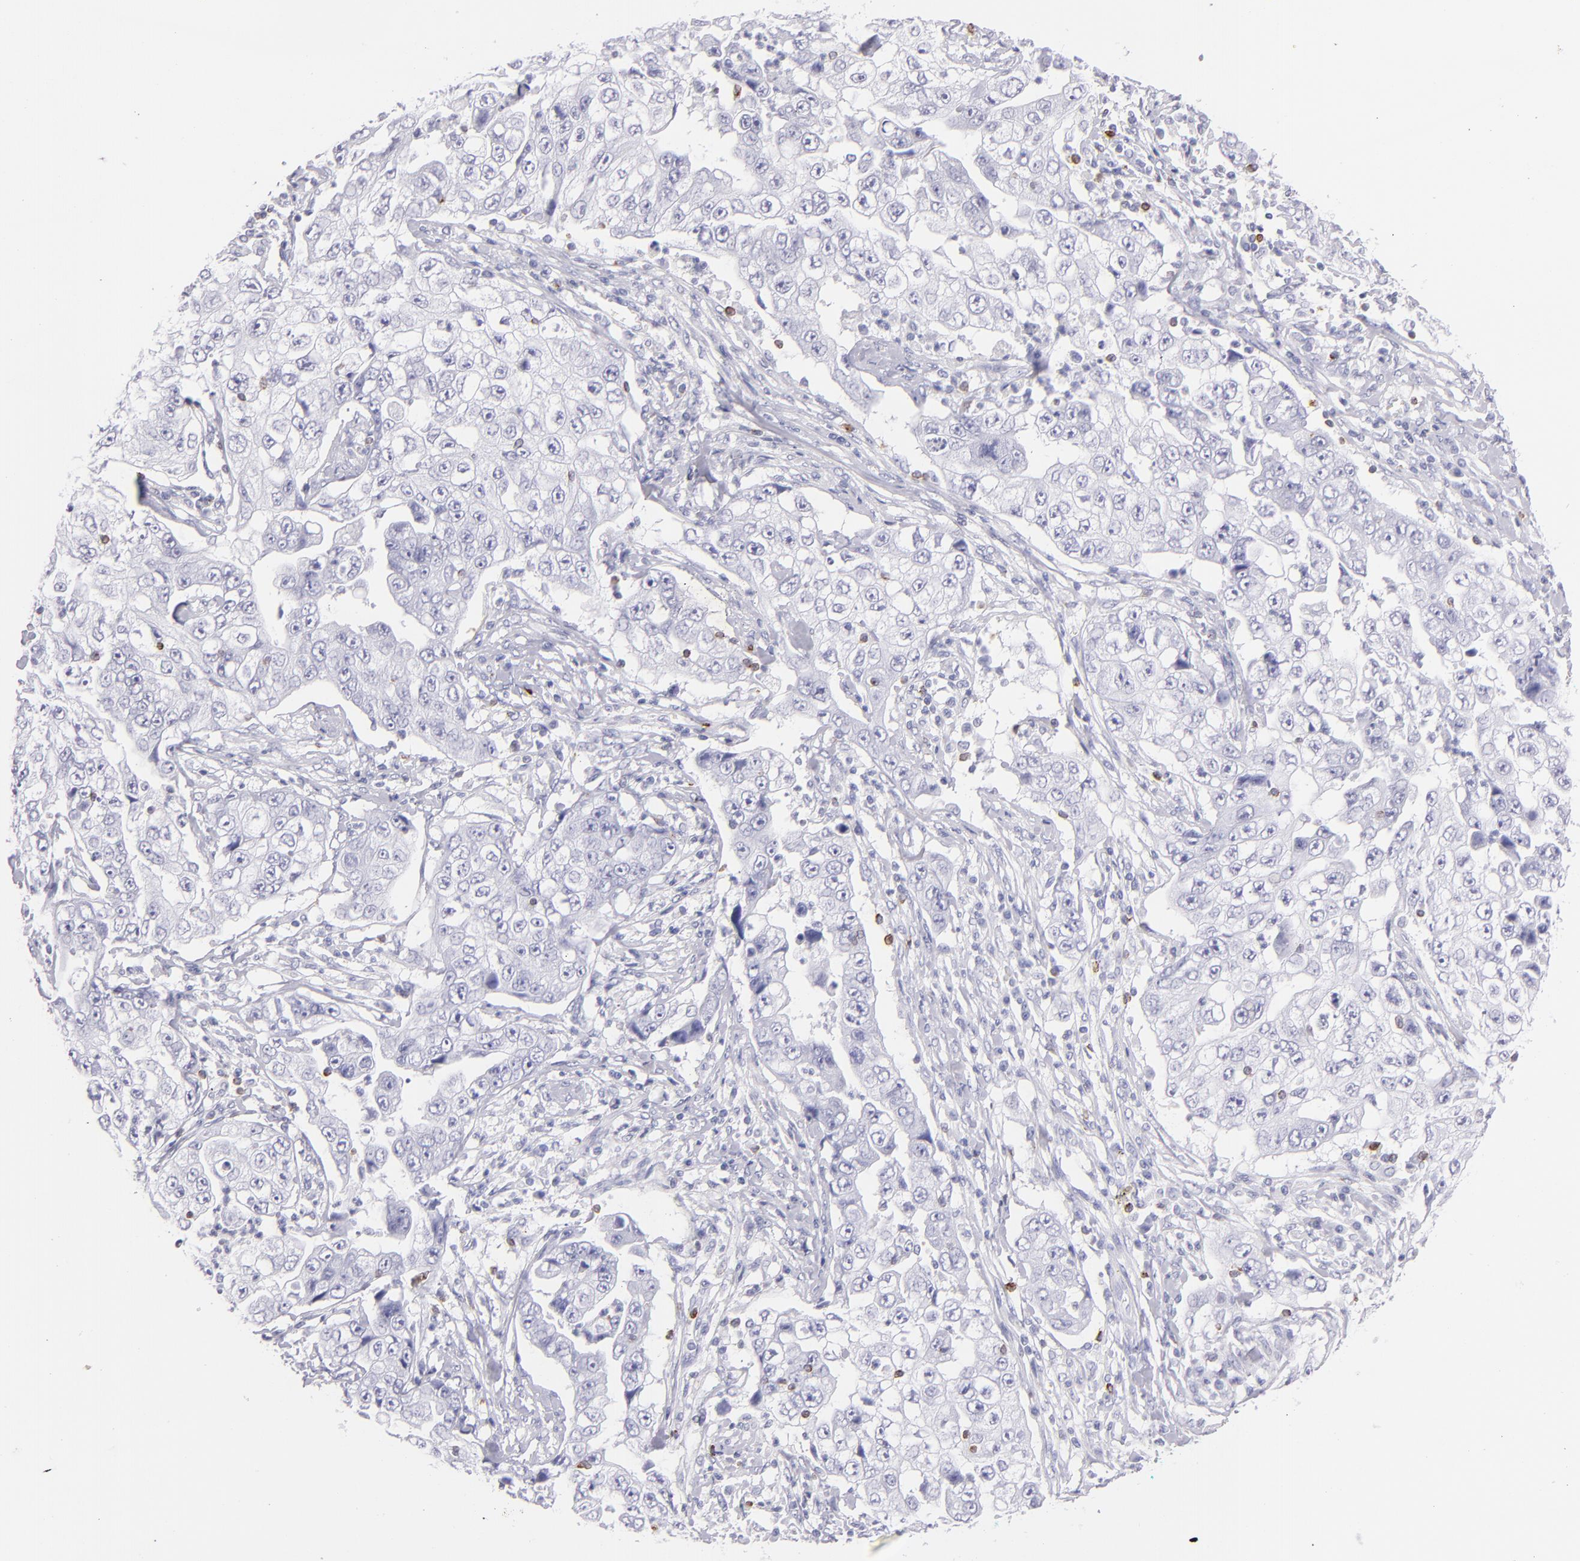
{"staining": {"intensity": "negative", "quantity": "none", "location": "none"}, "tissue": "lung cancer", "cell_type": "Tumor cells", "image_type": "cancer", "snomed": [{"axis": "morphology", "description": "Squamous cell carcinoma, NOS"}, {"axis": "topography", "description": "Lung"}], "caption": "There is no significant staining in tumor cells of lung squamous cell carcinoma. (Stains: DAB immunohistochemistry (IHC) with hematoxylin counter stain, Microscopy: brightfield microscopy at high magnification).", "gene": "PRF1", "patient": {"sex": "male", "age": 64}}